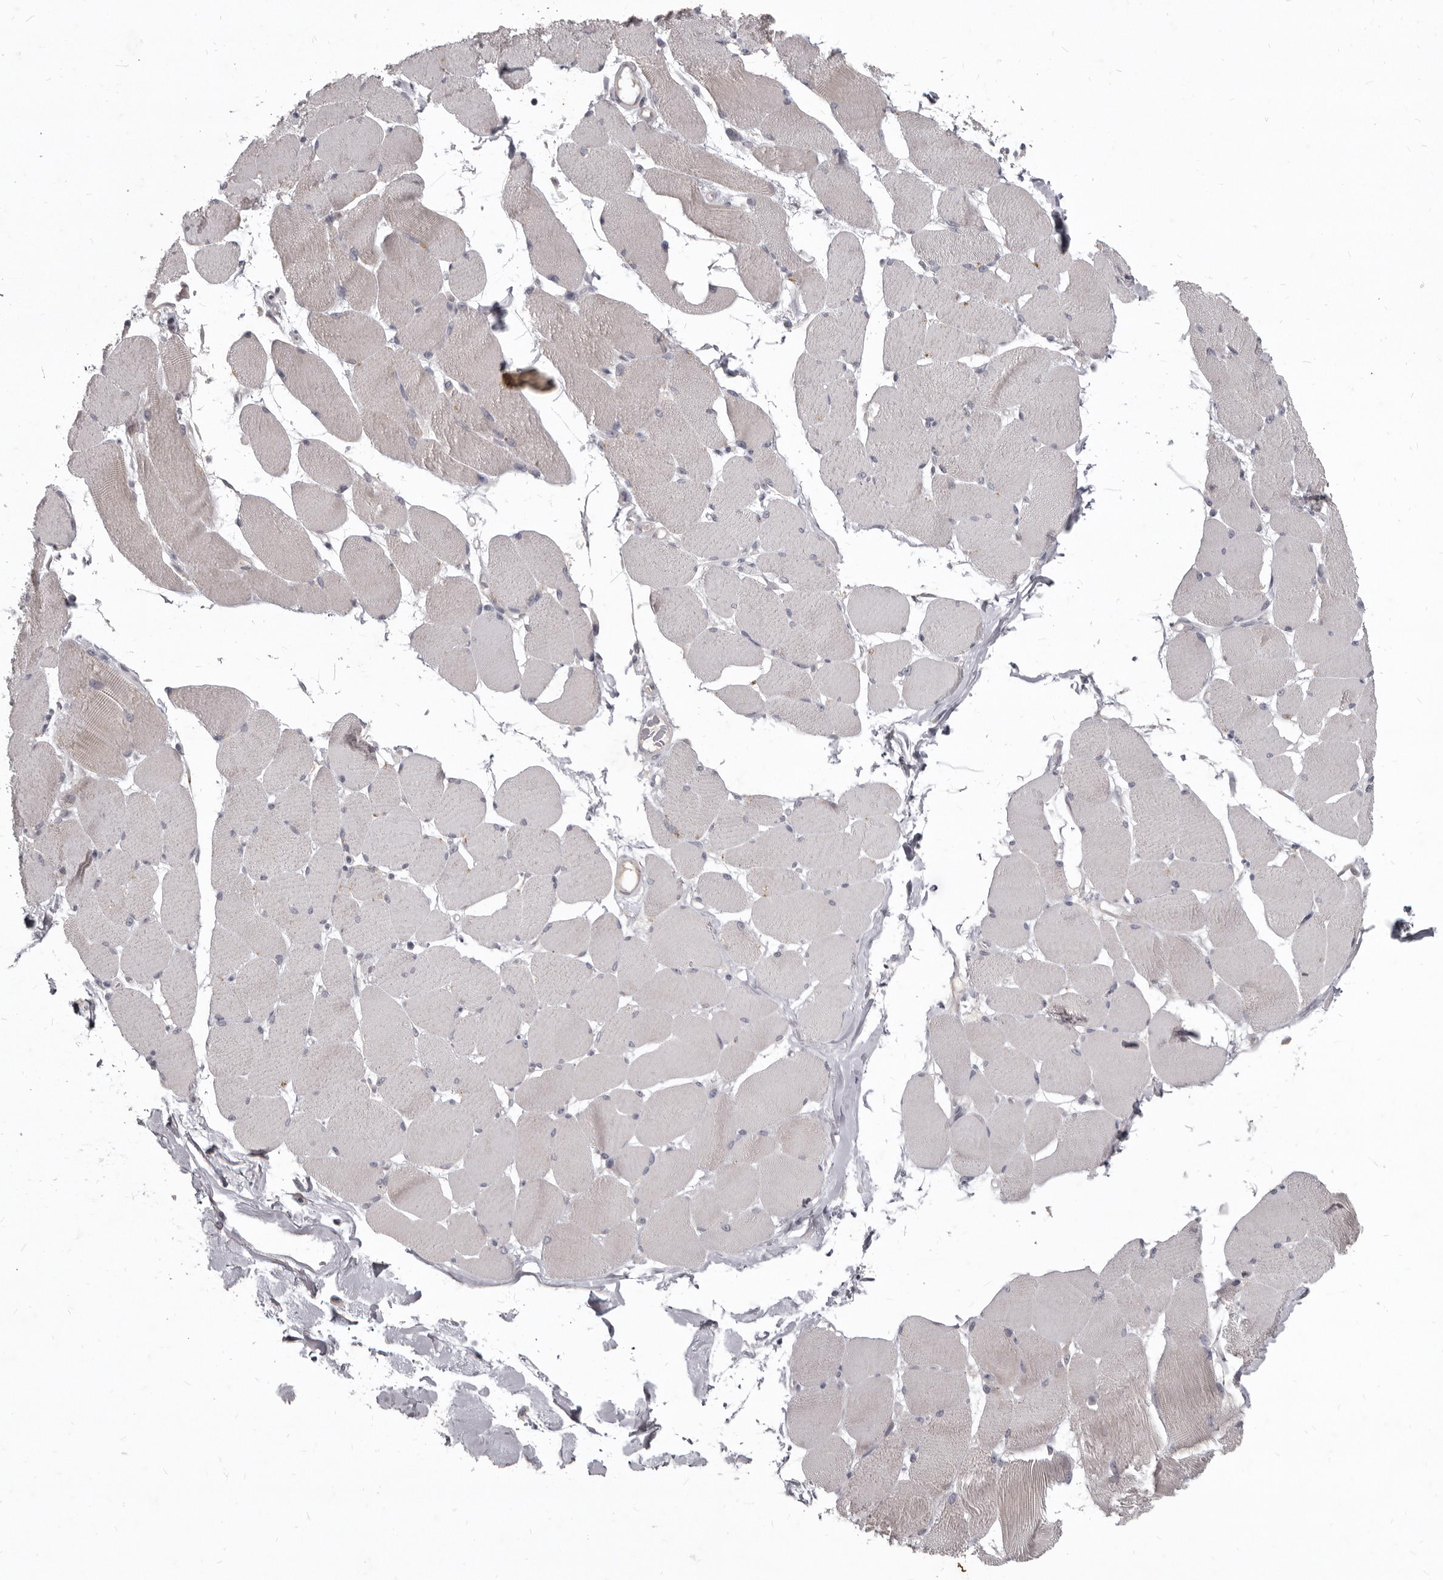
{"staining": {"intensity": "weak", "quantity": "25%-75%", "location": "cytoplasmic/membranous"}, "tissue": "skeletal muscle", "cell_type": "Myocytes", "image_type": "normal", "snomed": [{"axis": "morphology", "description": "Normal tissue, NOS"}, {"axis": "topography", "description": "Skin"}, {"axis": "topography", "description": "Skeletal muscle"}], "caption": "Myocytes display weak cytoplasmic/membranous expression in approximately 25%-75% of cells in benign skeletal muscle.", "gene": "SULT1E1", "patient": {"sex": "male", "age": 83}}